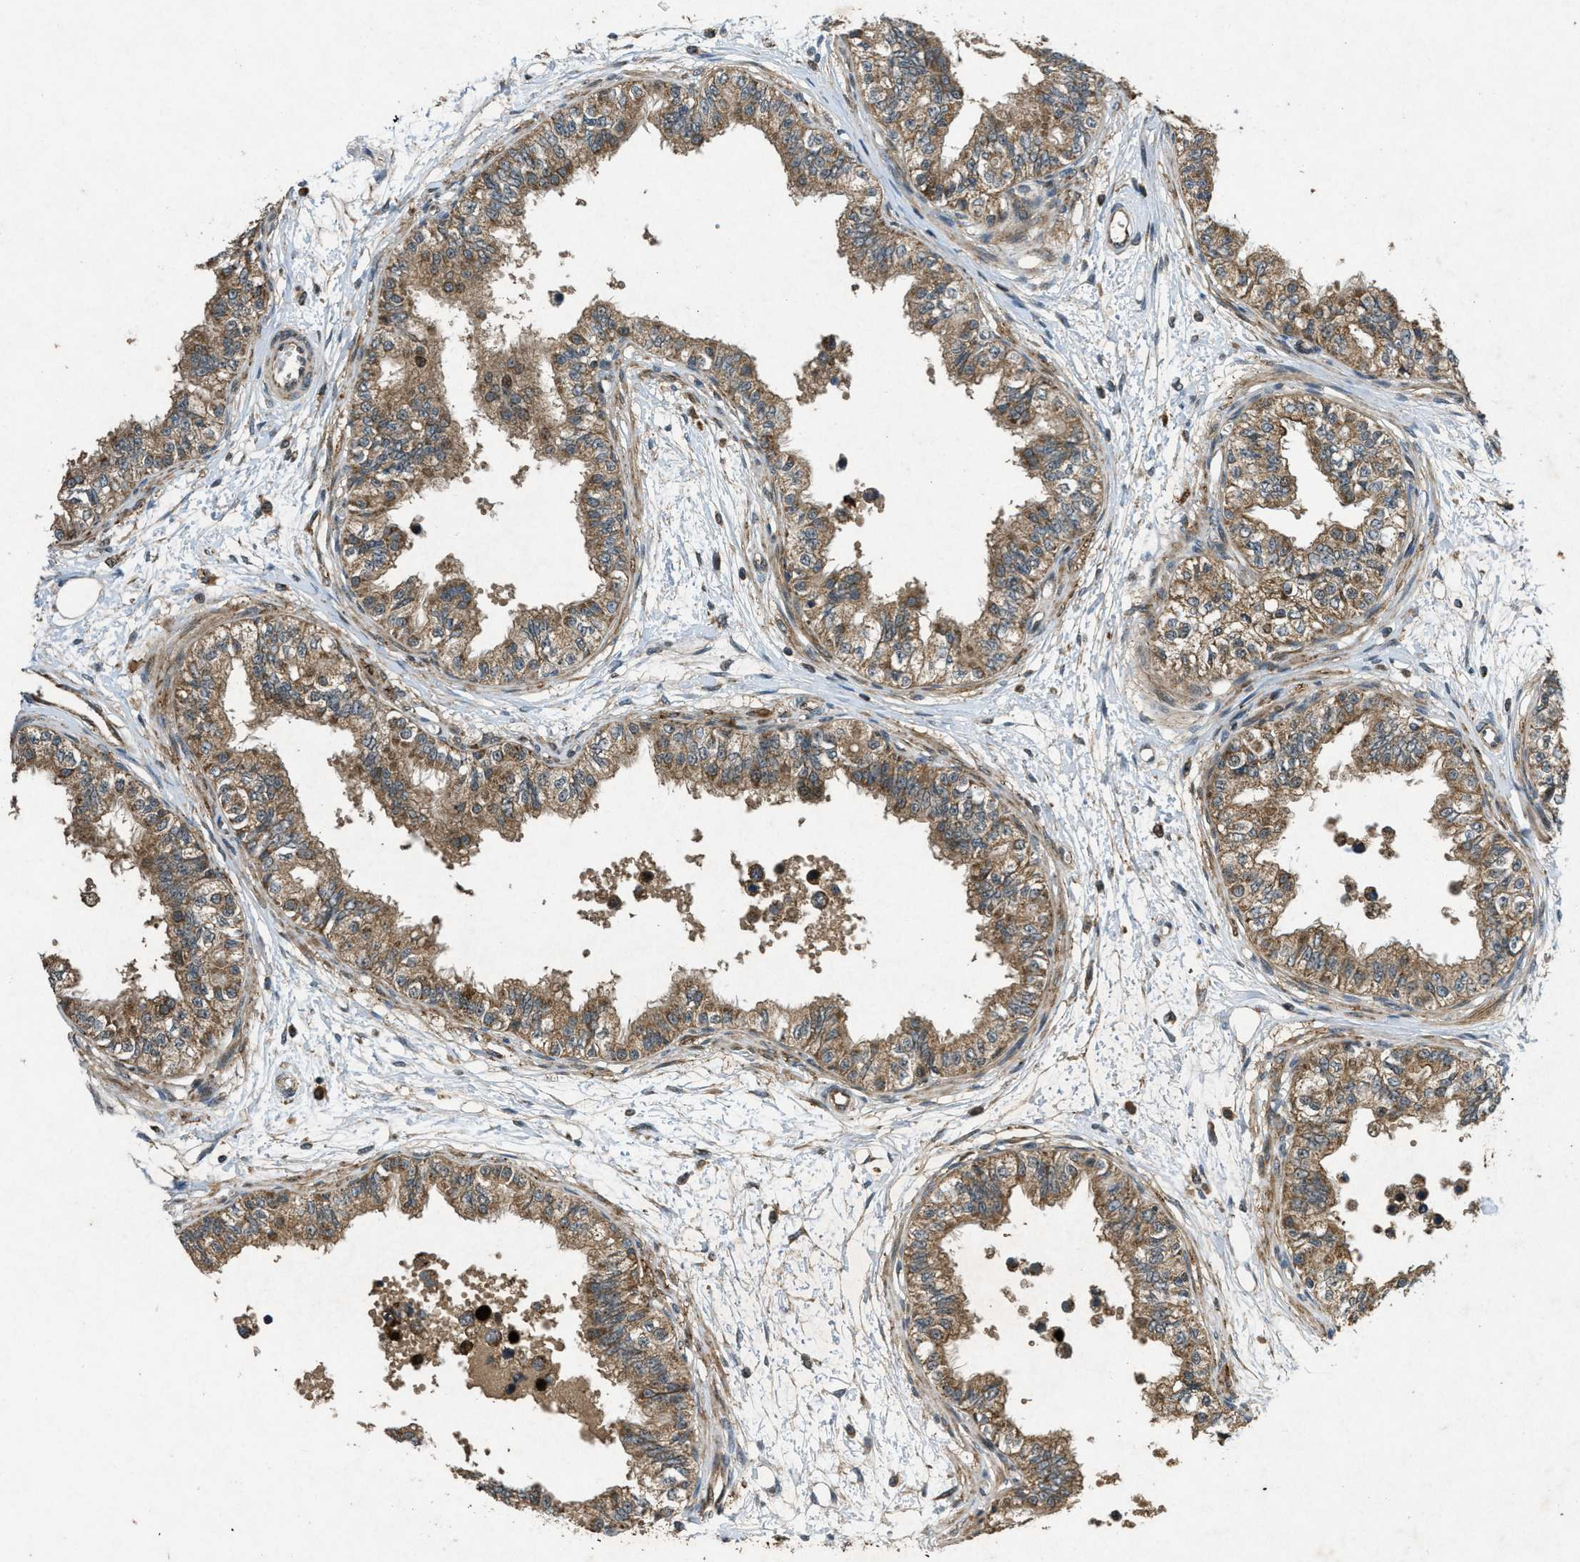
{"staining": {"intensity": "moderate", "quantity": ">75%", "location": "cytoplasmic/membranous"}, "tissue": "epididymis", "cell_type": "Glandular cells", "image_type": "normal", "snomed": [{"axis": "morphology", "description": "Normal tissue, NOS"}, {"axis": "morphology", "description": "Adenocarcinoma, metastatic, NOS"}, {"axis": "topography", "description": "Testis"}, {"axis": "topography", "description": "Epididymis"}], "caption": "DAB (3,3'-diaminobenzidine) immunohistochemical staining of benign epididymis shows moderate cytoplasmic/membranous protein positivity in approximately >75% of glandular cells. (Brightfield microscopy of DAB IHC at high magnification).", "gene": "PPP1R15A", "patient": {"sex": "male", "age": 26}}